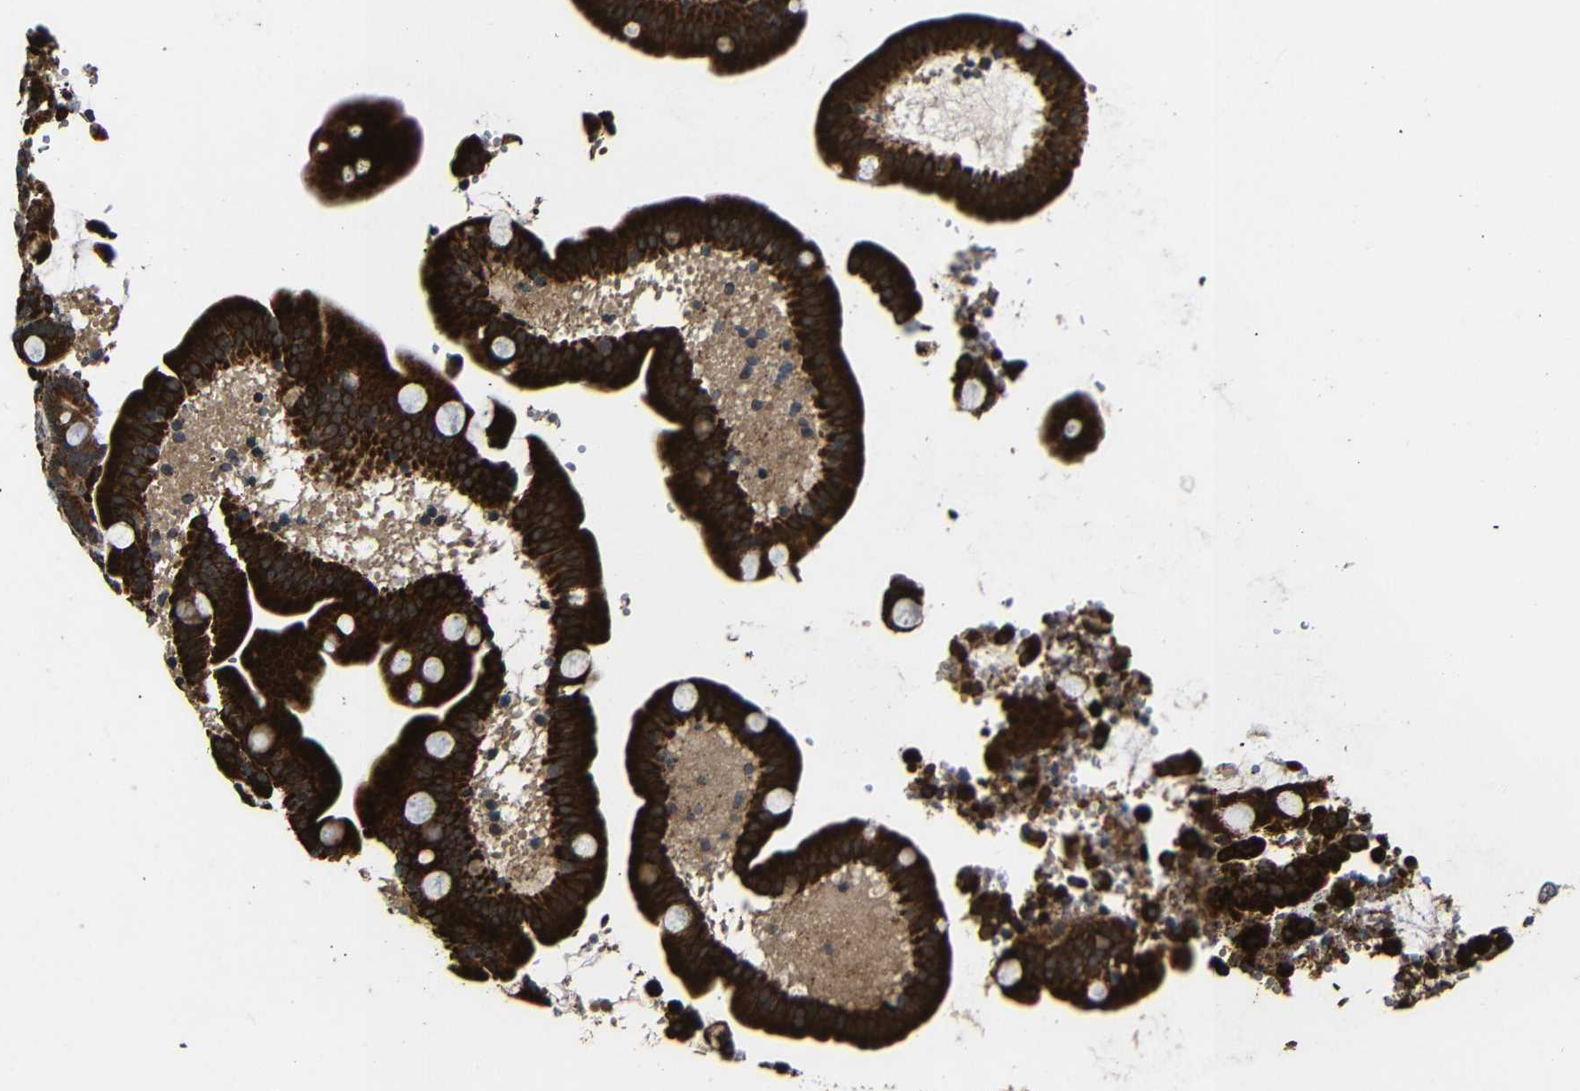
{"staining": {"intensity": "strong", "quantity": ">75%", "location": "cytoplasmic/membranous"}, "tissue": "duodenum", "cell_type": "Glandular cells", "image_type": "normal", "snomed": [{"axis": "morphology", "description": "Normal tissue, NOS"}, {"axis": "topography", "description": "Duodenum"}], "caption": "Protein expression analysis of benign duodenum demonstrates strong cytoplasmic/membranous staining in about >75% of glandular cells. (DAB IHC with brightfield microscopy, high magnification).", "gene": "KANK4", "patient": {"sex": "male", "age": 54}}